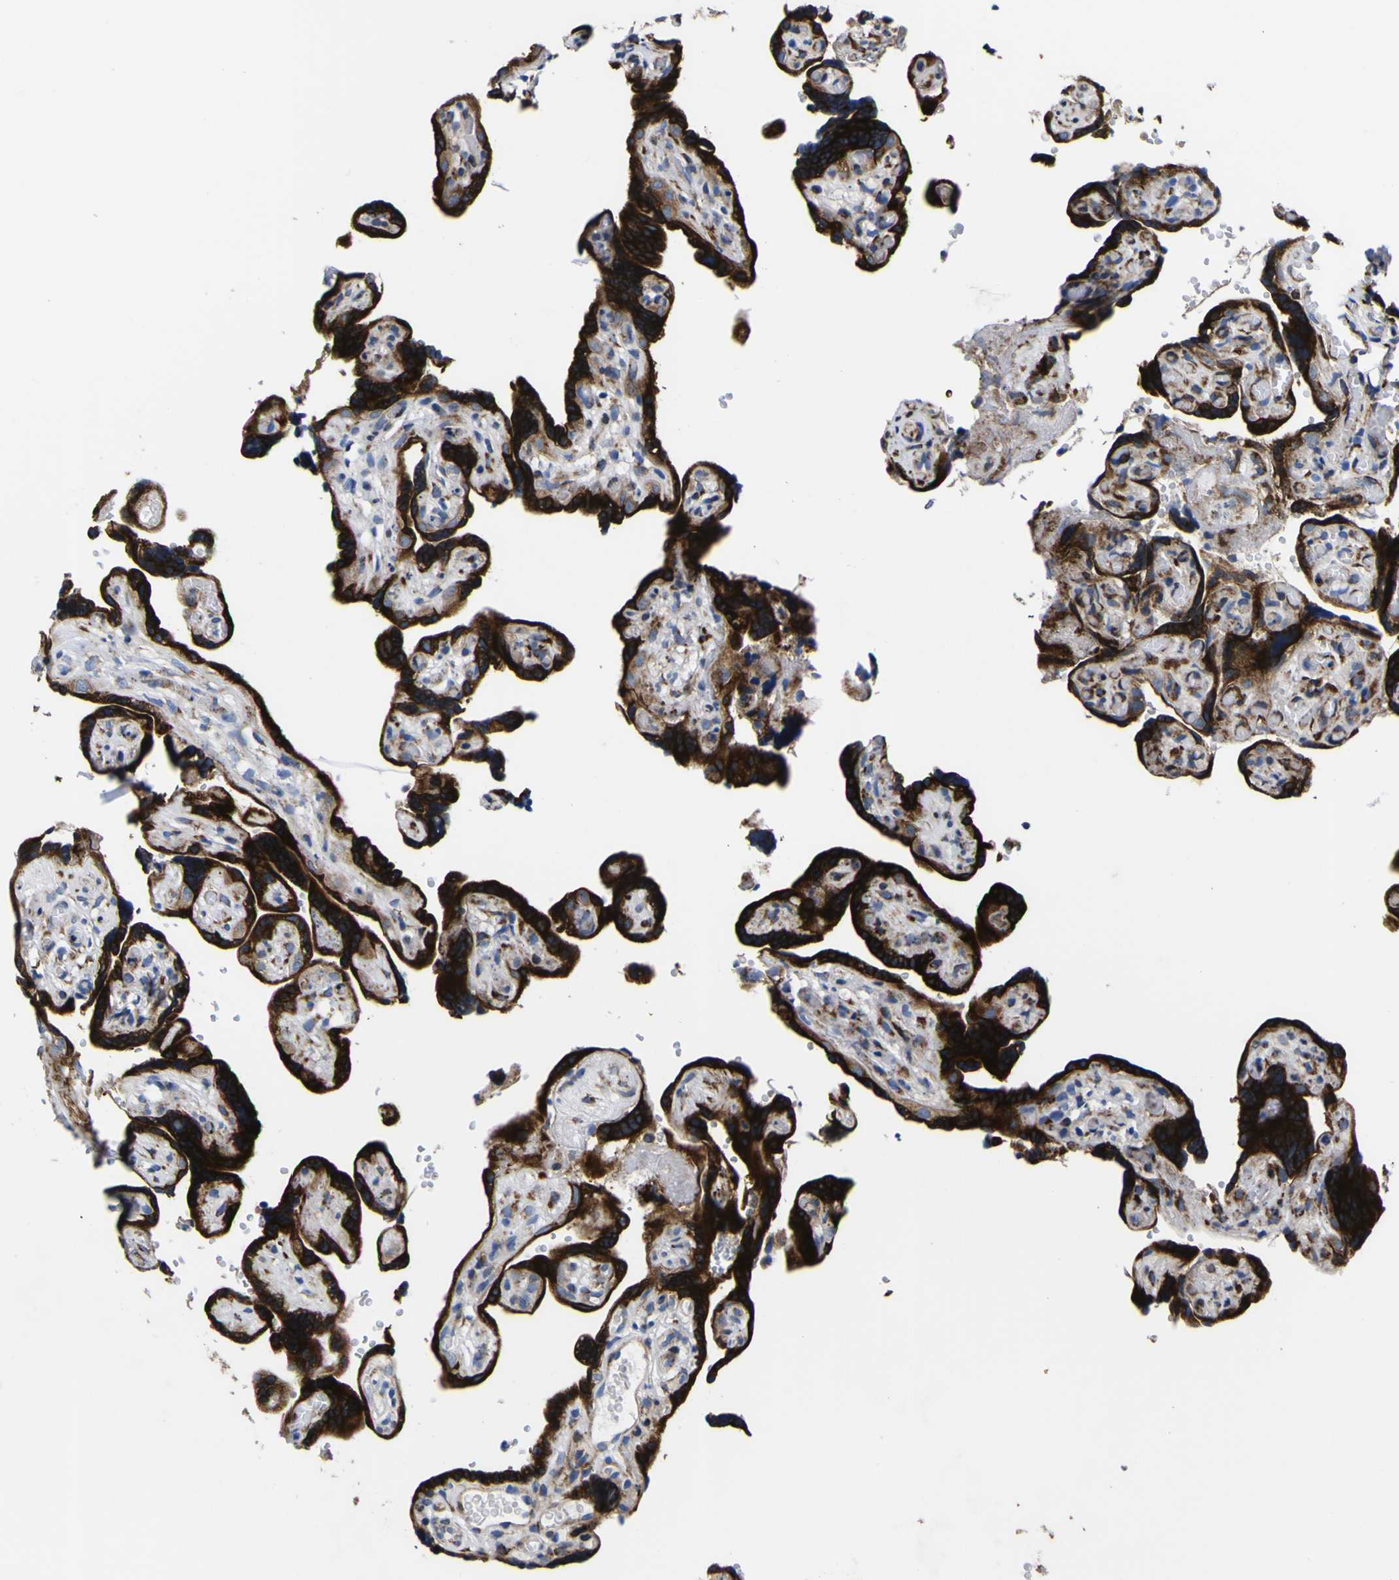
{"staining": {"intensity": "strong", "quantity": ">75%", "location": "cytoplasmic/membranous"}, "tissue": "placenta", "cell_type": "Decidual cells", "image_type": "normal", "snomed": [{"axis": "morphology", "description": "Normal tissue, NOS"}, {"axis": "topography", "description": "Placenta"}], "caption": "This photomicrograph demonstrates immunohistochemistry (IHC) staining of normal human placenta, with high strong cytoplasmic/membranous staining in approximately >75% of decidual cells.", "gene": "SCD", "patient": {"sex": "female", "age": 30}}